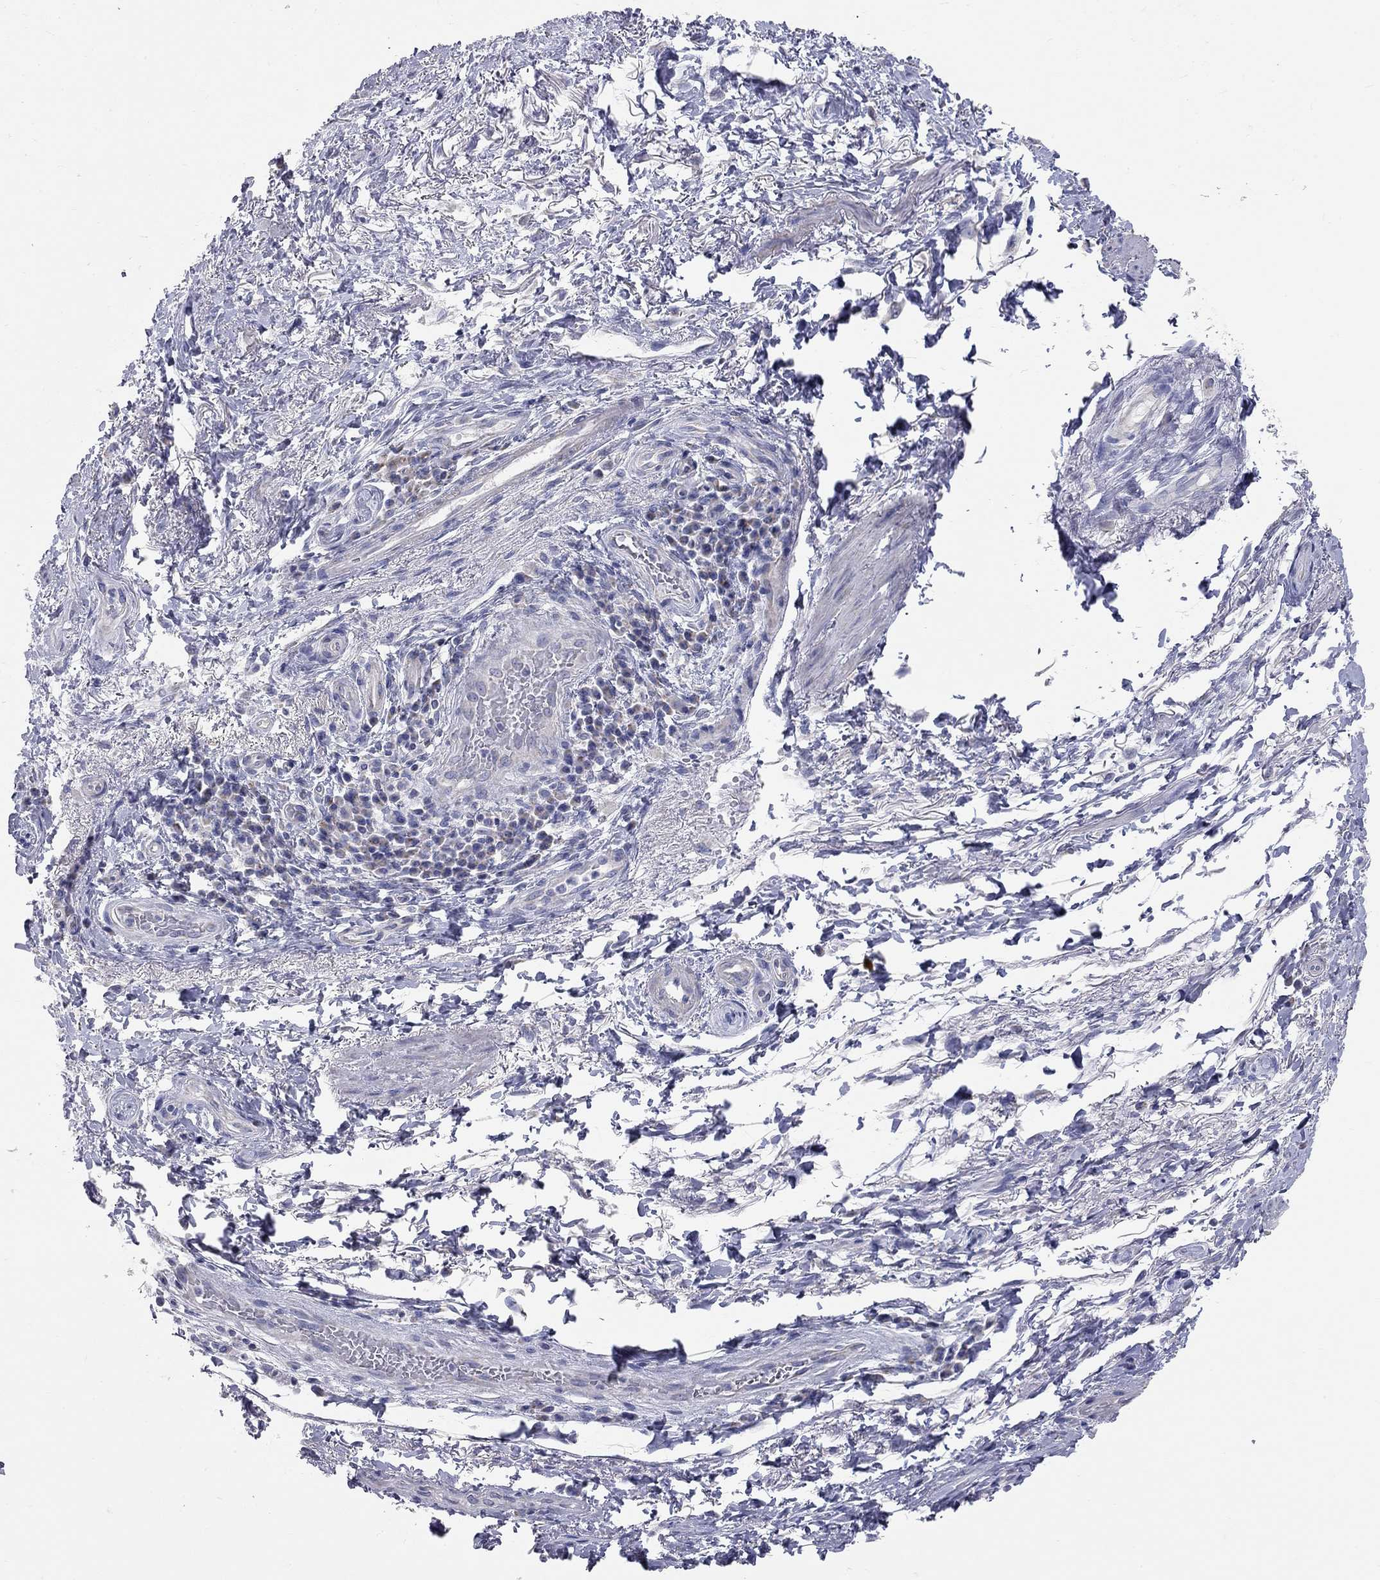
{"staining": {"intensity": "negative", "quantity": "none", "location": "none"}, "tissue": "skin", "cell_type": "Epidermal cells", "image_type": "normal", "snomed": [{"axis": "morphology", "description": "Normal tissue, NOS"}, {"axis": "morphology", "description": "Adenocarcinoma, NOS"}, {"axis": "topography", "description": "Rectum"}, {"axis": "topography", "description": "Anal"}], "caption": "An immunohistochemistry micrograph of normal skin is shown. There is no staining in epidermal cells of skin.", "gene": "CFAP161", "patient": {"sex": "female", "age": 68}}